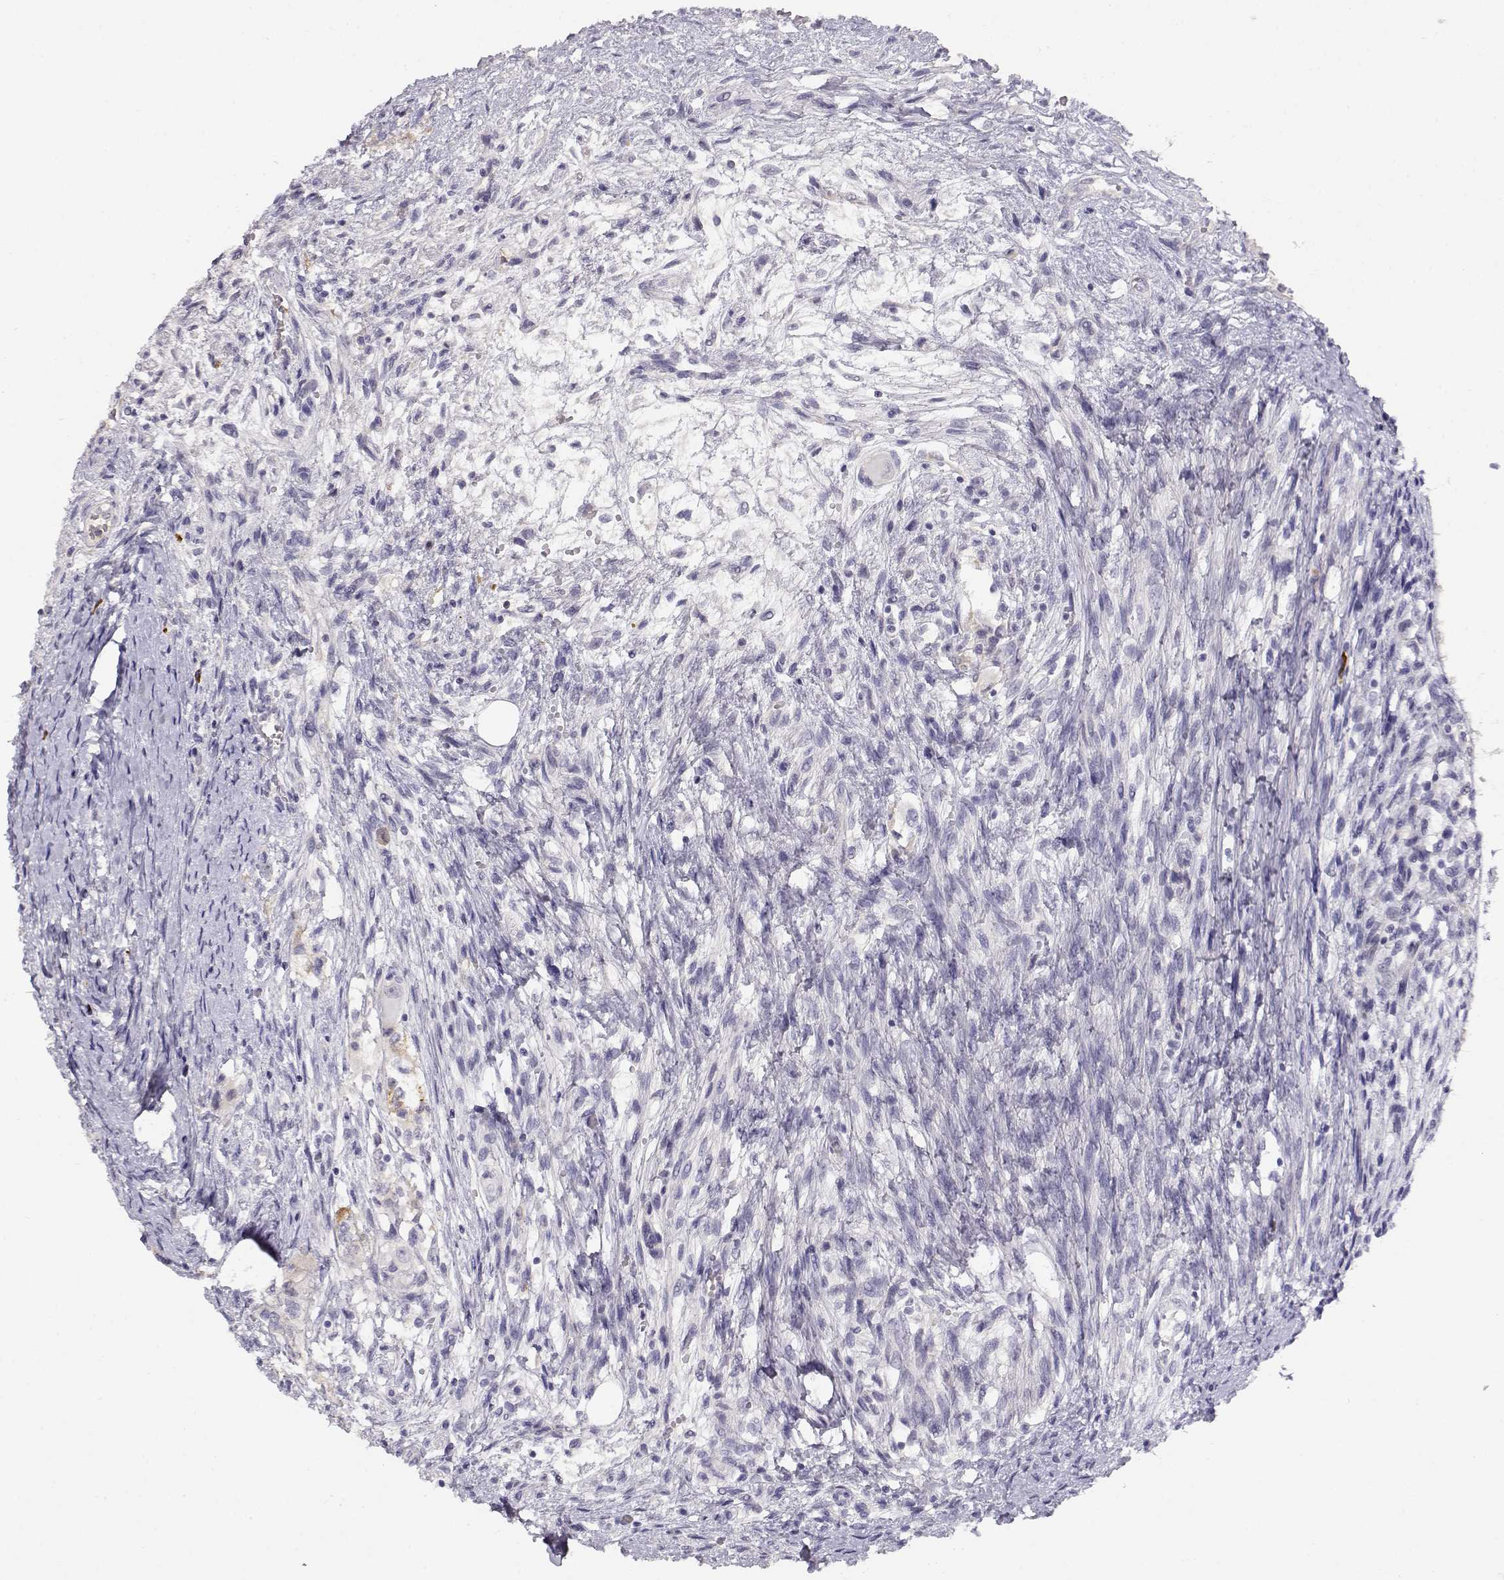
{"staining": {"intensity": "negative", "quantity": "none", "location": "none"}, "tissue": "testis cancer", "cell_type": "Tumor cells", "image_type": "cancer", "snomed": [{"axis": "morphology", "description": "Carcinoma, Embryonal, NOS"}, {"axis": "topography", "description": "Testis"}], "caption": "Testis cancer was stained to show a protein in brown. There is no significant expression in tumor cells. The staining was performed using DAB (3,3'-diaminobenzidine) to visualize the protein expression in brown, while the nuclei were stained in blue with hematoxylin (Magnification: 20x).", "gene": "CDHR1", "patient": {"sex": "male", "age": 37}}